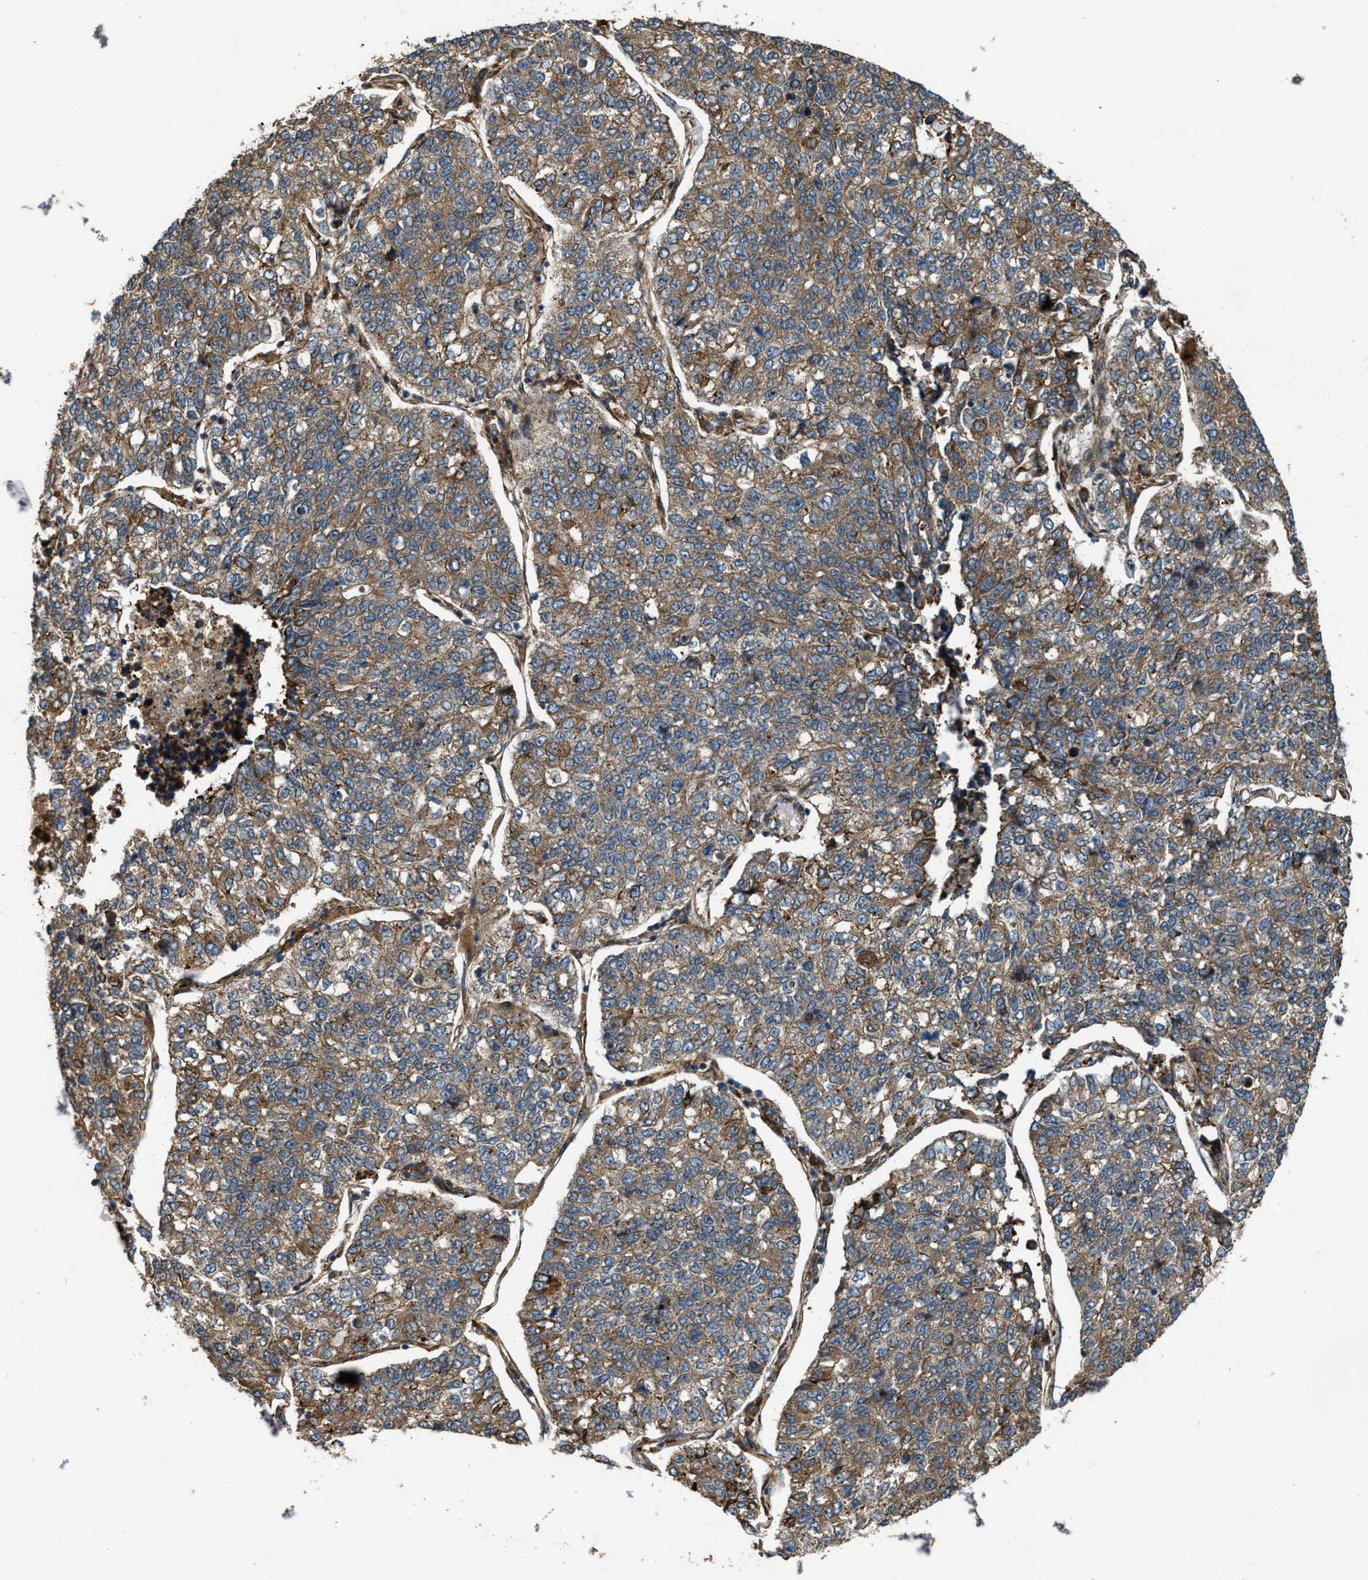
{"staining": {"intensity": "moderate", "quantity": ">75%", "location": "cytoplasmic/membranous"}, "tissue": "lung cancer", "cell_type": "Tumor cells", "image_type": "cancer", "snomed": [{"axis": "morphology", "description": "Adenocarcinoma, NOS"}, {"axis": "topography", "description": "Lung"}], "caption": "The immunohistochemical stain shows moderate cytoplasmic/membranous staining in tumor cells of lung cancer tissue.", "gene": "LRRC72", "patient": {"sex": "male", "age": 49}}